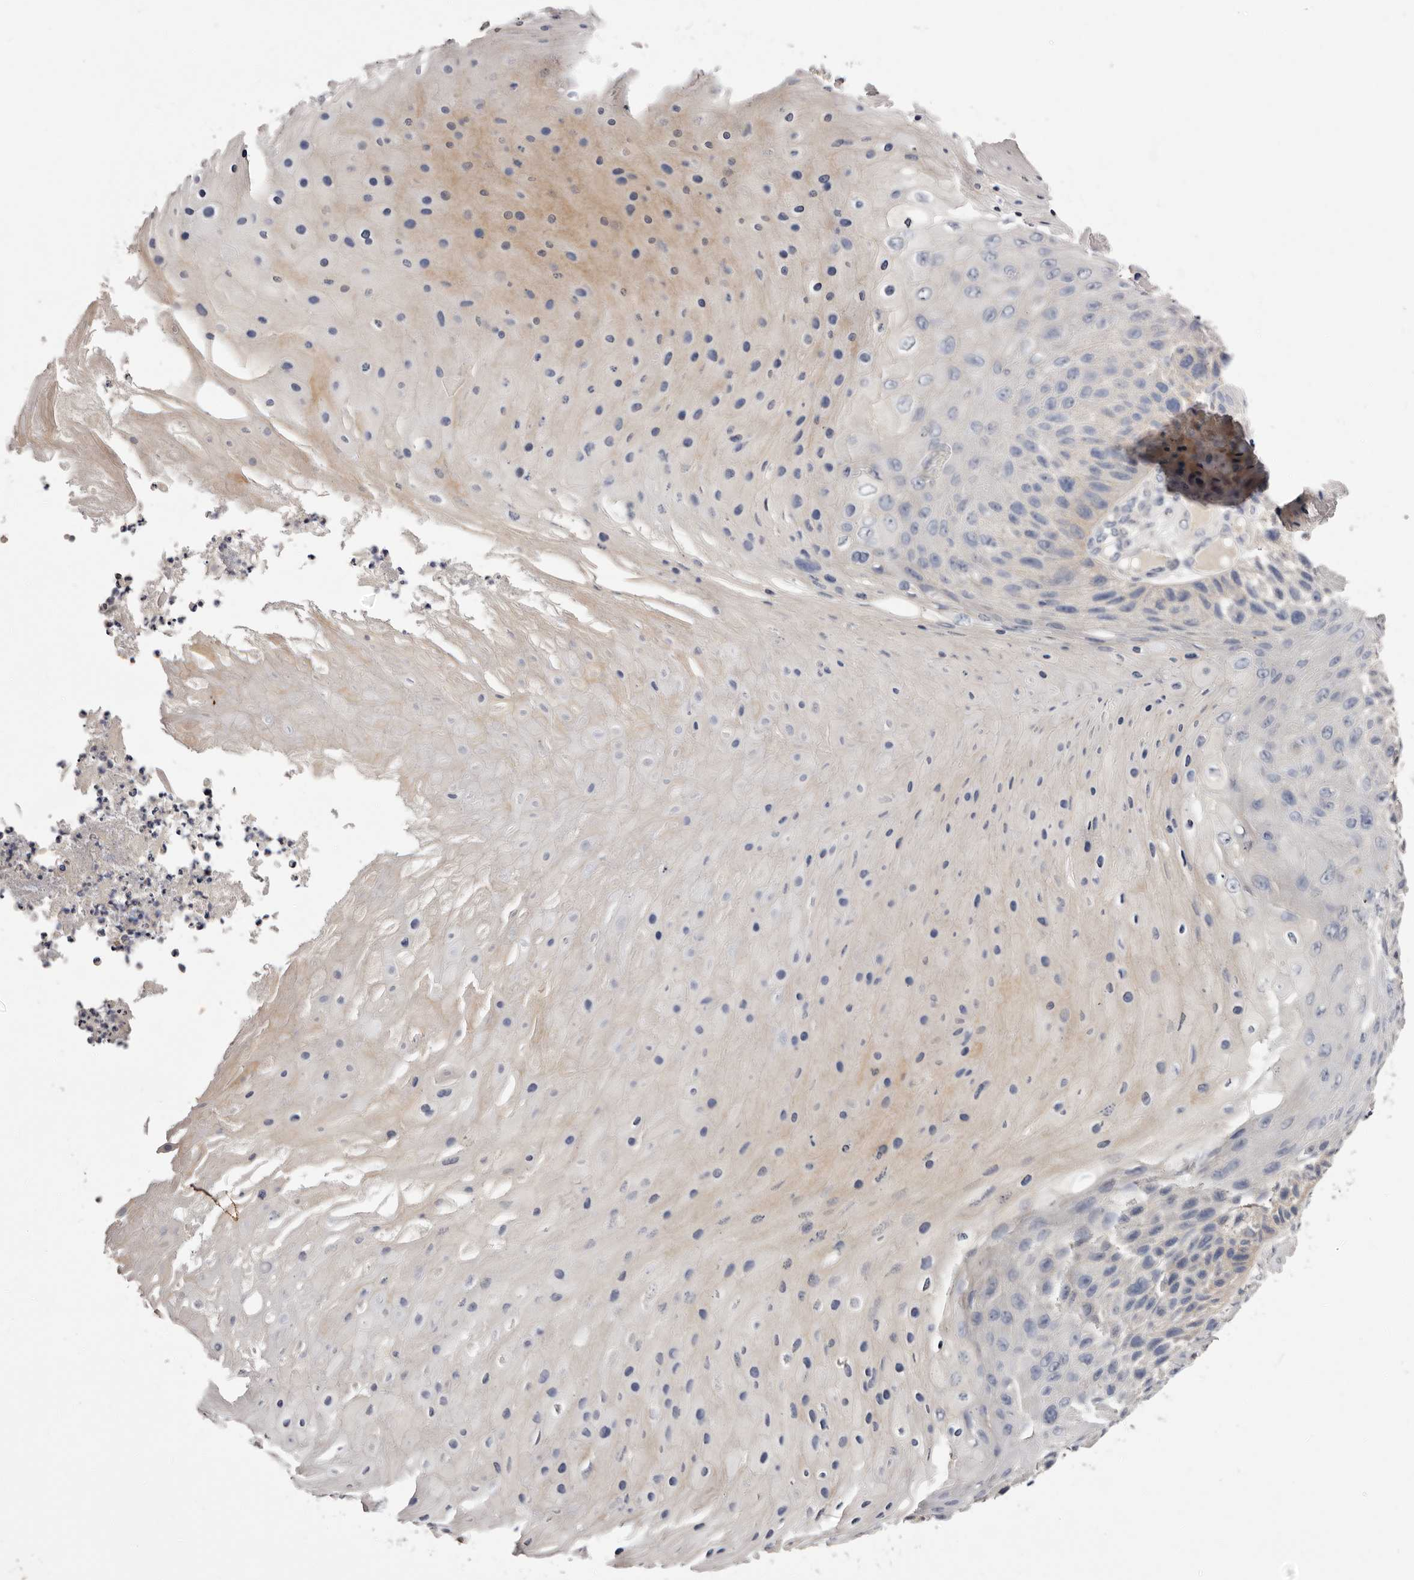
{"staining": {"intensity": "negative", "quantity": "none", "location": "none"}, "tissue": "skin cancer", "cell_type": "Tumor cells", "image_type": "cancer", "snomed": [{"axis": "morphology", "description": "Squamous cell carcinoma, NOS"}, {"axis": "topography", "description": "Skin"}], "caption": "This is an immunohistochemistry image of skin squamous cell carcinoma. There is no positivity in tumor cells.", "gene": "S1PR5", "patient": {"sex": "female", "age": 88}}